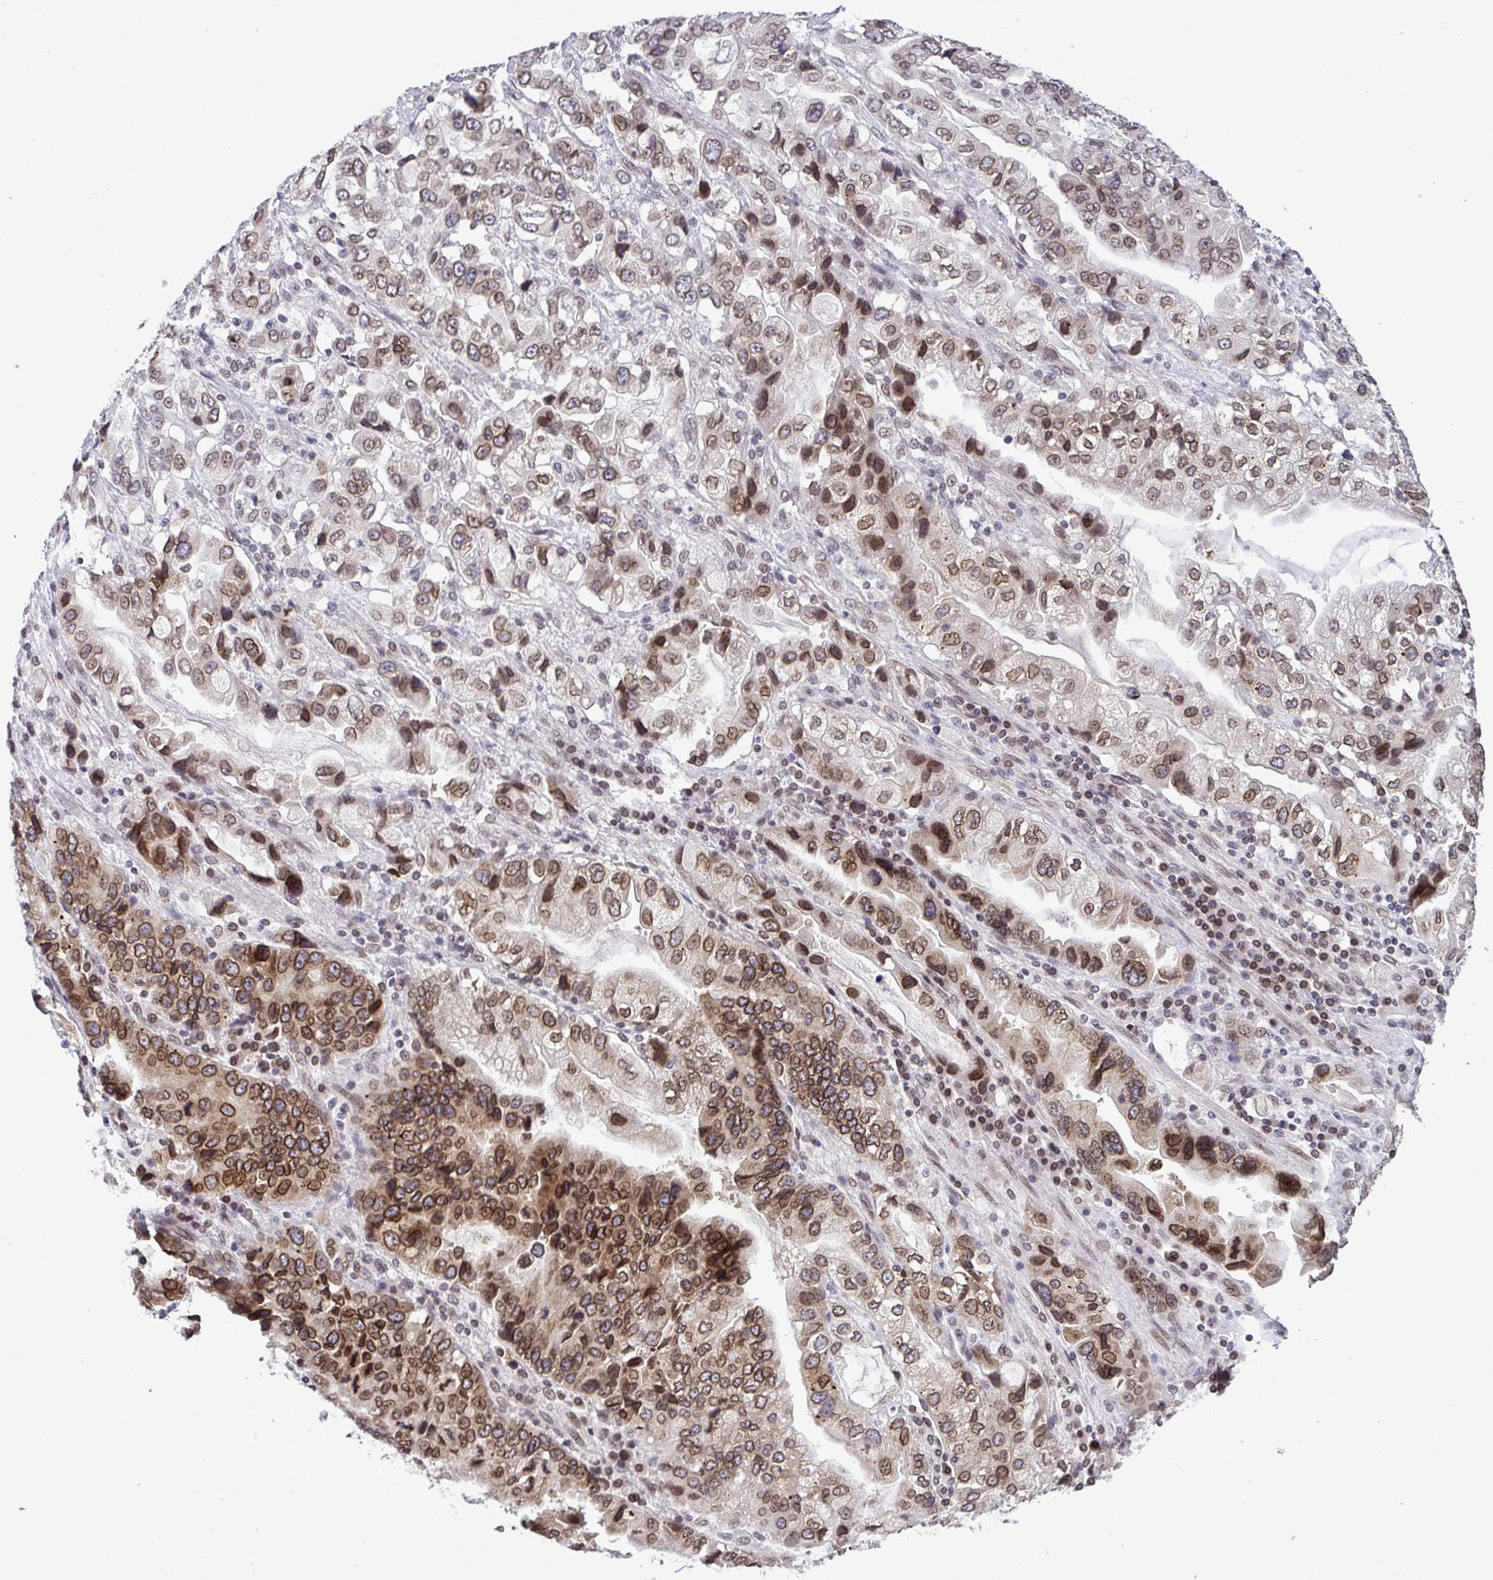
{"staining": {"intensity": "moderate", "quantity": ">75%", "location": "cytoplasmic/membranous,nuclear"}, "tissue": "stomach cancer", "cell_type": "Tumor cells", "image_type": "cancer", "snomed": [{"axis": "morphology", "description": "Adenocarcinoma, NOS"}, {"axis": "topography", "description": "Stomach, lower"}], "caption": "This micrograph displays stomach adenocarcinoma stained with IHC to label a protein in brown. The cytoplasmic/membranous and nuclear of tumor cells show moderate positivity for the protein. Nuclei are counter-stained blue.", "gene": "RANBP2", "patient": {"sex": "female", "age": 93}}